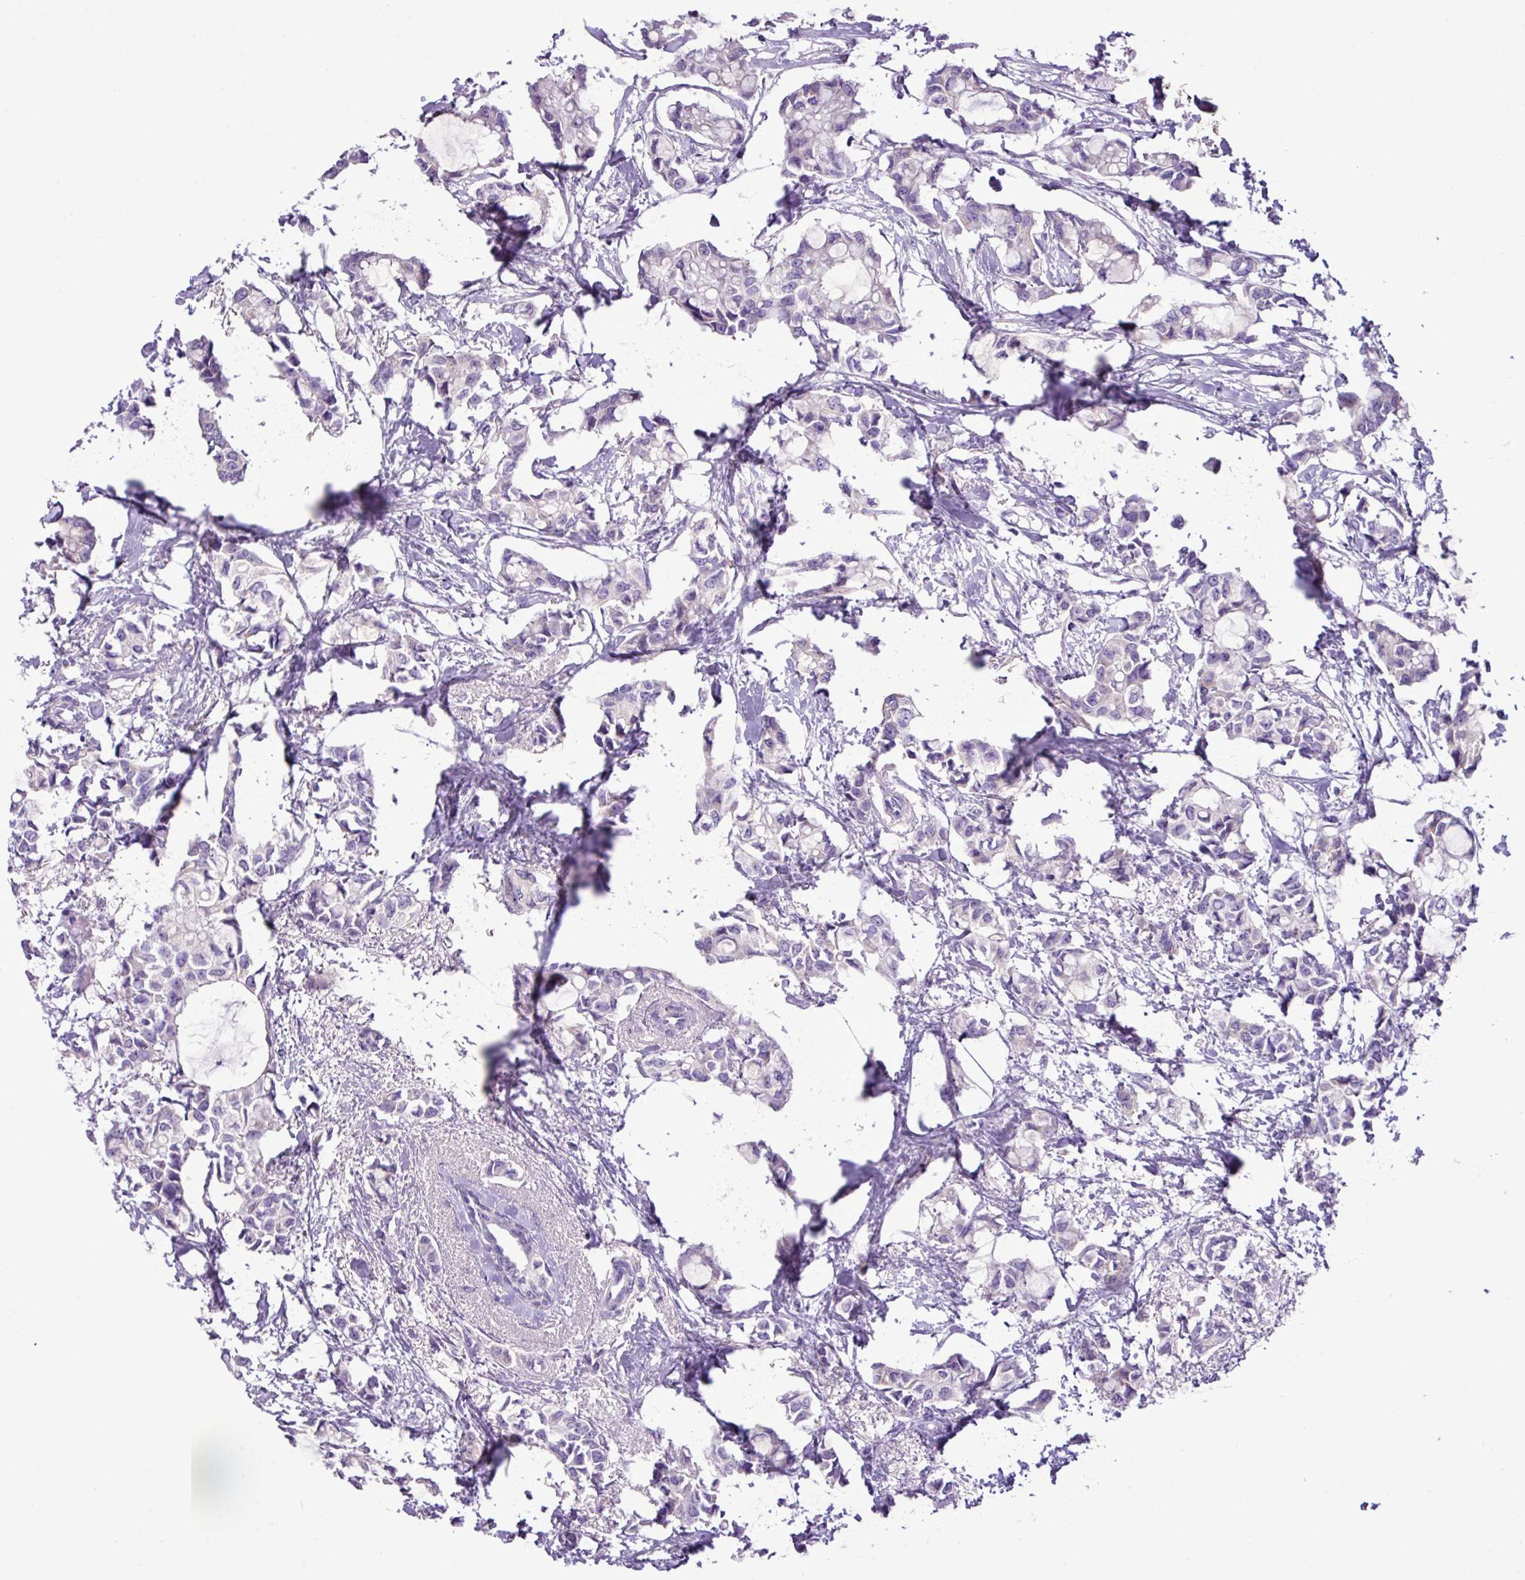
{"staining": {"intensity": "negative", "quantity": "none", "location": "none"}, "tissue": "breast cancer", "cell_type": "Tumor cells", "image_type": "cancer", "snomed": [{"axis": "morphology", "description": "Duct carcinoma"}, {"axis": "topography", "description": "Breast"}], "caption": "Breast cancer was stained to show a protein in brown. There is no significant expression in tumor cells.", "gene": "ZSCAN5A", "patient": {"sex": "female", "age": 73}}